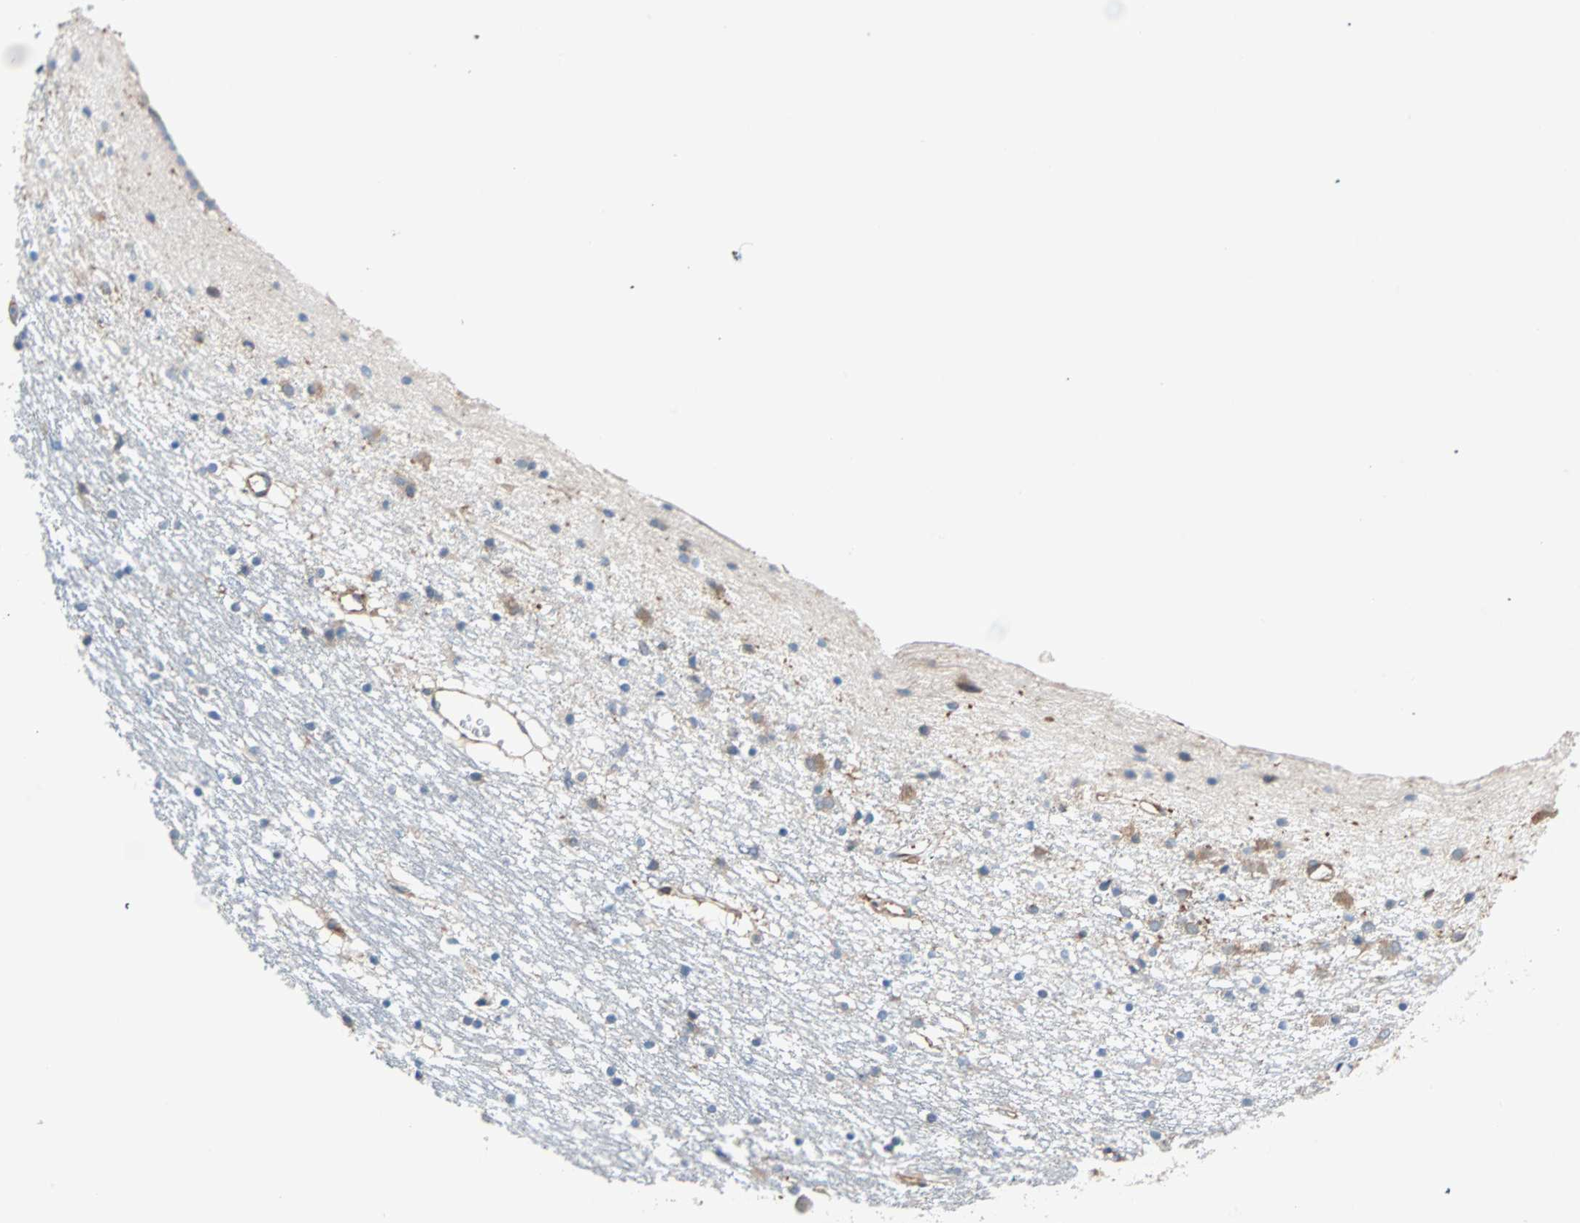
{"staining": {"intensity": "moderate", "quantity": "<25%", "location": "cytoplasmic/membranous"}, "tissue": "caudate", "cell_type": "Glial cells", "image_type": "normal", "snomed": [{"axis": "morphology", "description": "Normal tissue, NOS"}, {"axis": "topography", "description": "Lateral ventricle wall"}], "caption": "Immunohistochemistry (IHC) photomicrograph of unremarkable human caudate stained for a protein (brown), which exhibits low levels of moderate cytoplasmic/membranous expression in approximately <25% of glial cells.", "gene": "EEF2", "patient": {"sex": "male", "age": 45}}